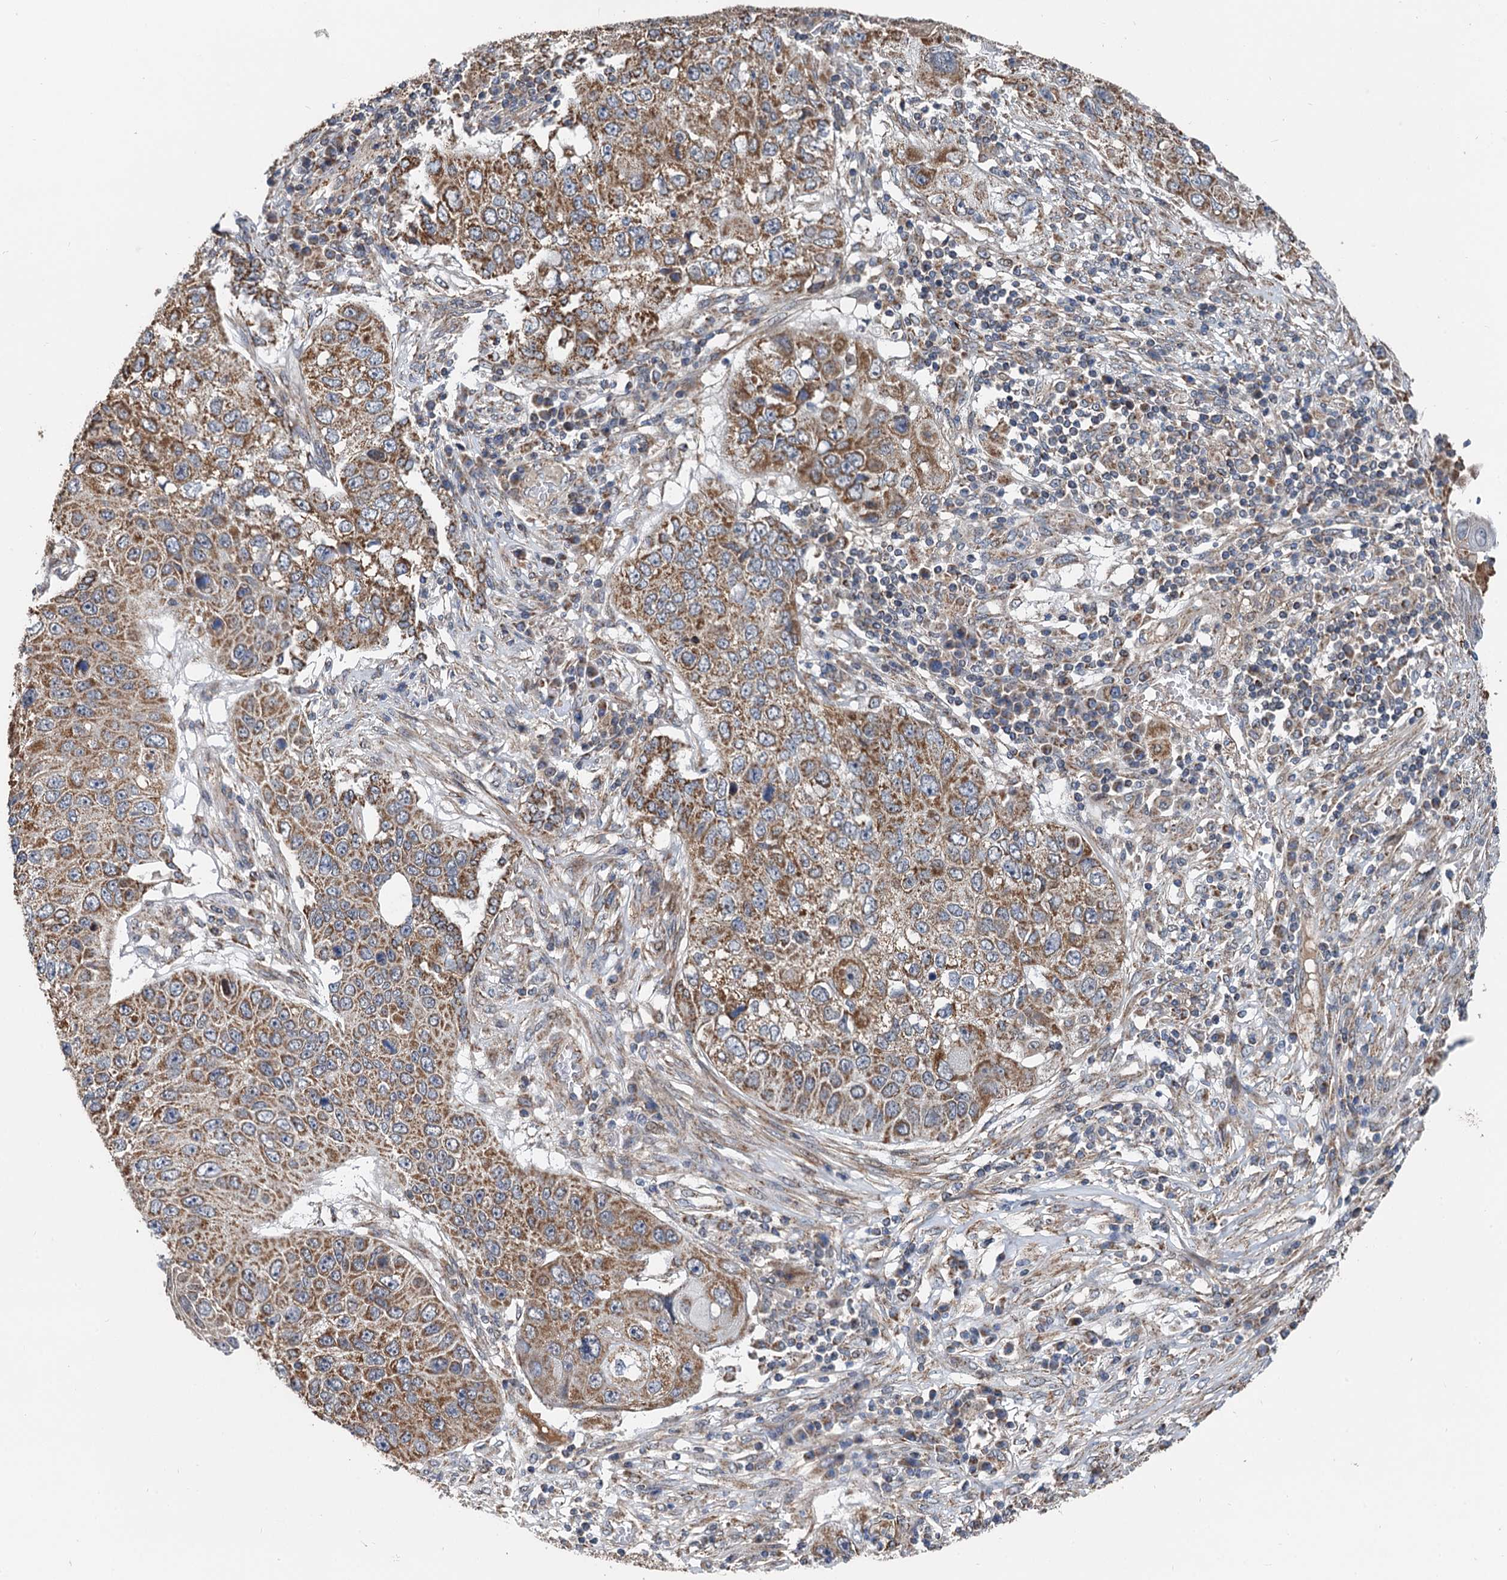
{"staining": {"intensity": "moderate", "quantity": ">75%", "location": "cytoplasmic/membranous"}, "tissue": "lung cancer", "cell_type": "Tumor cells", "image_type": "cancer", "snomed": [{"axis": "morphology", "description": "Squamous cell carcinoma, NOS"}, {"axis": "topography", "description": "Lung"}], "caption": "Immunohistochemical staining of human lung cancer (squamous cell carcinoma) reveals moderate cytoplasmic/membranous protein expression in approximately >75% of tumor cells.", "gene": "SPRYD3", "patient": {"sex": "male", "age": 61}}